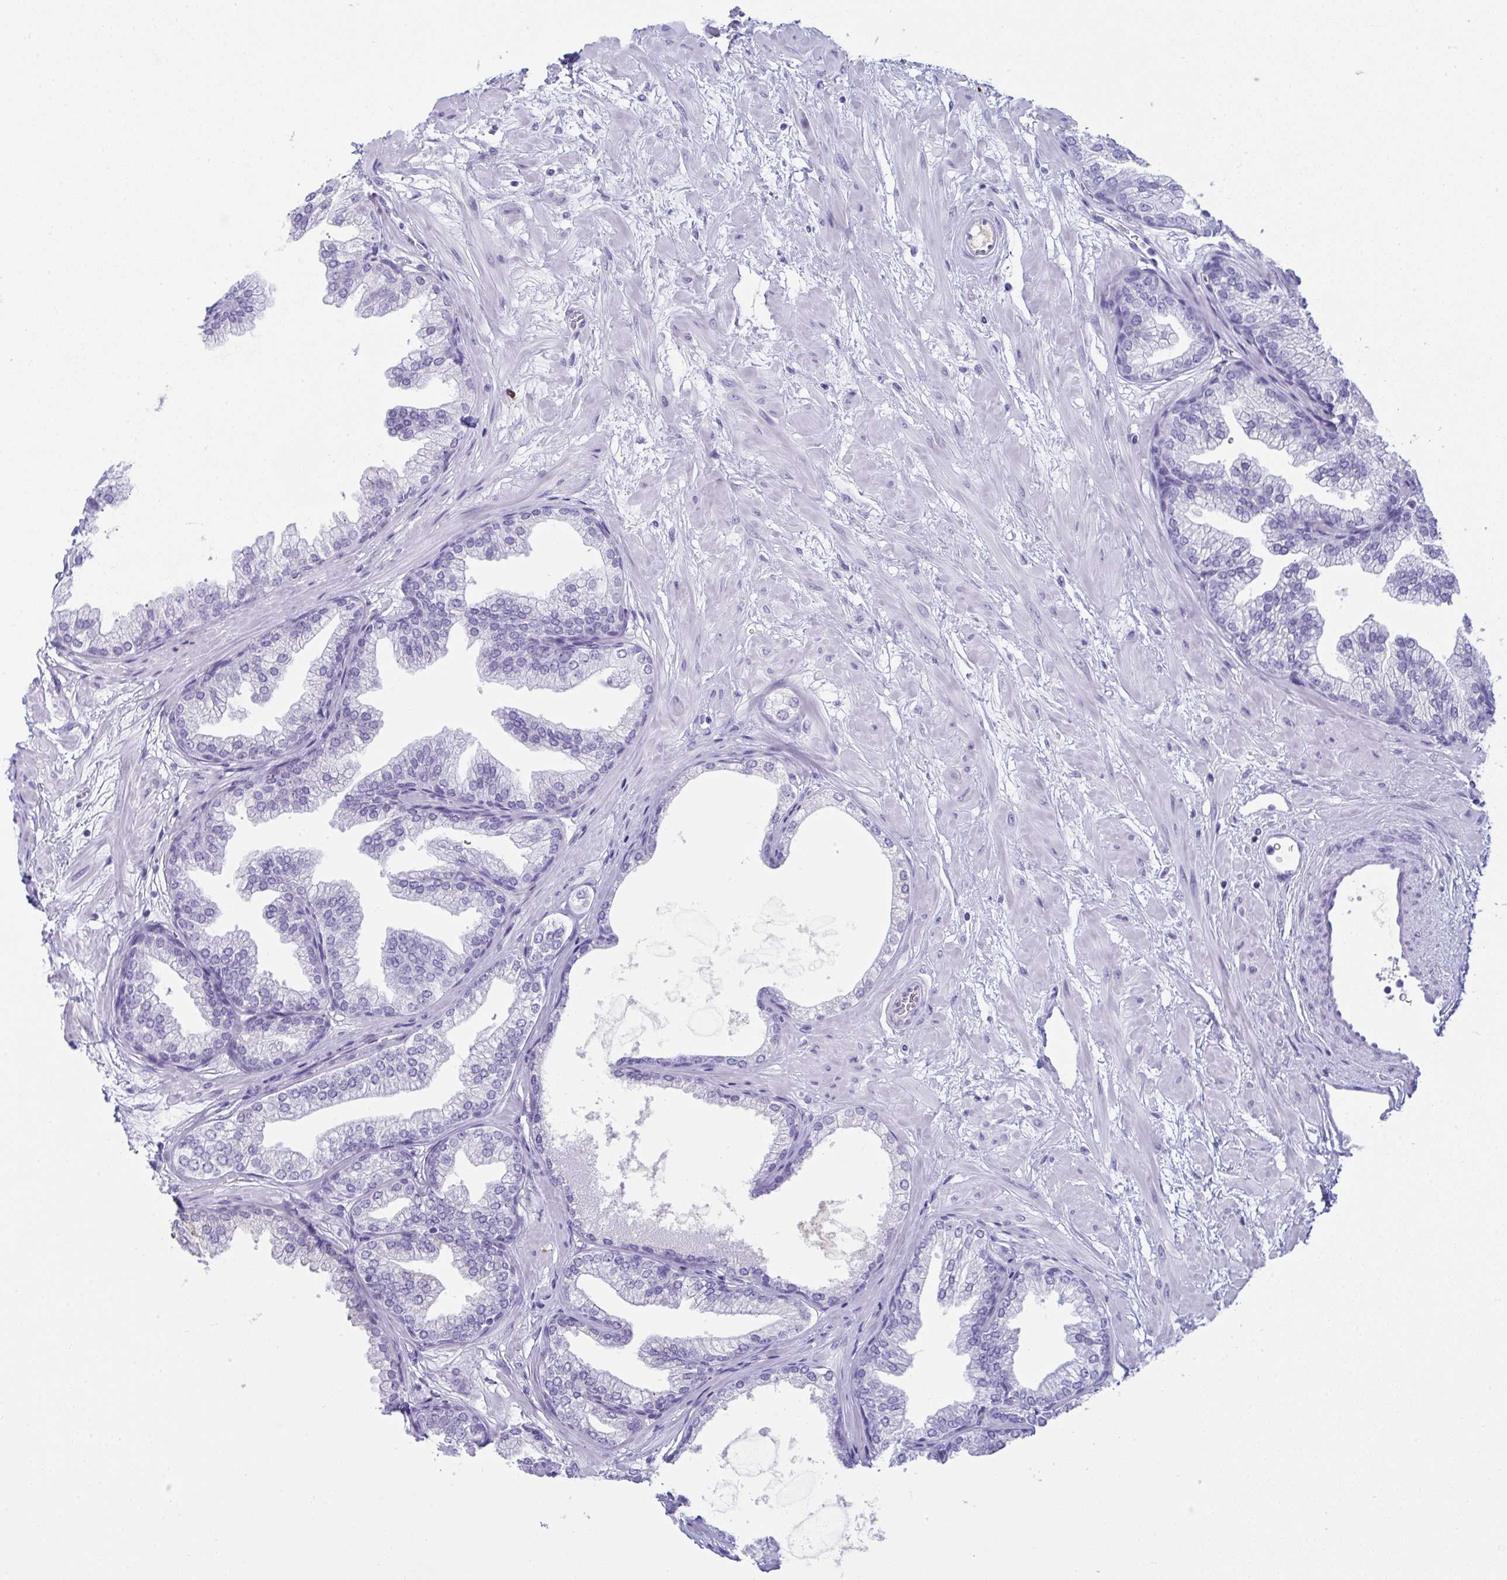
{"staining": {"intensity": "negative", "quantity": "none", "location": "none"}, "tissue": "prostate", "cell_type": "Glandular cells", "image_type": "normal", "snomed": [{"axis": "morphology", "description": "Normal tissue, NOS"}, {"axis": "topography", "description": "Prostate"}], "caption": "Glandular cells are negative for protein expression in benign human prostate. Nuclei are stained in blue.", "gene": "JCHAIN", "patient": {"sex": "male", "age": 37}}